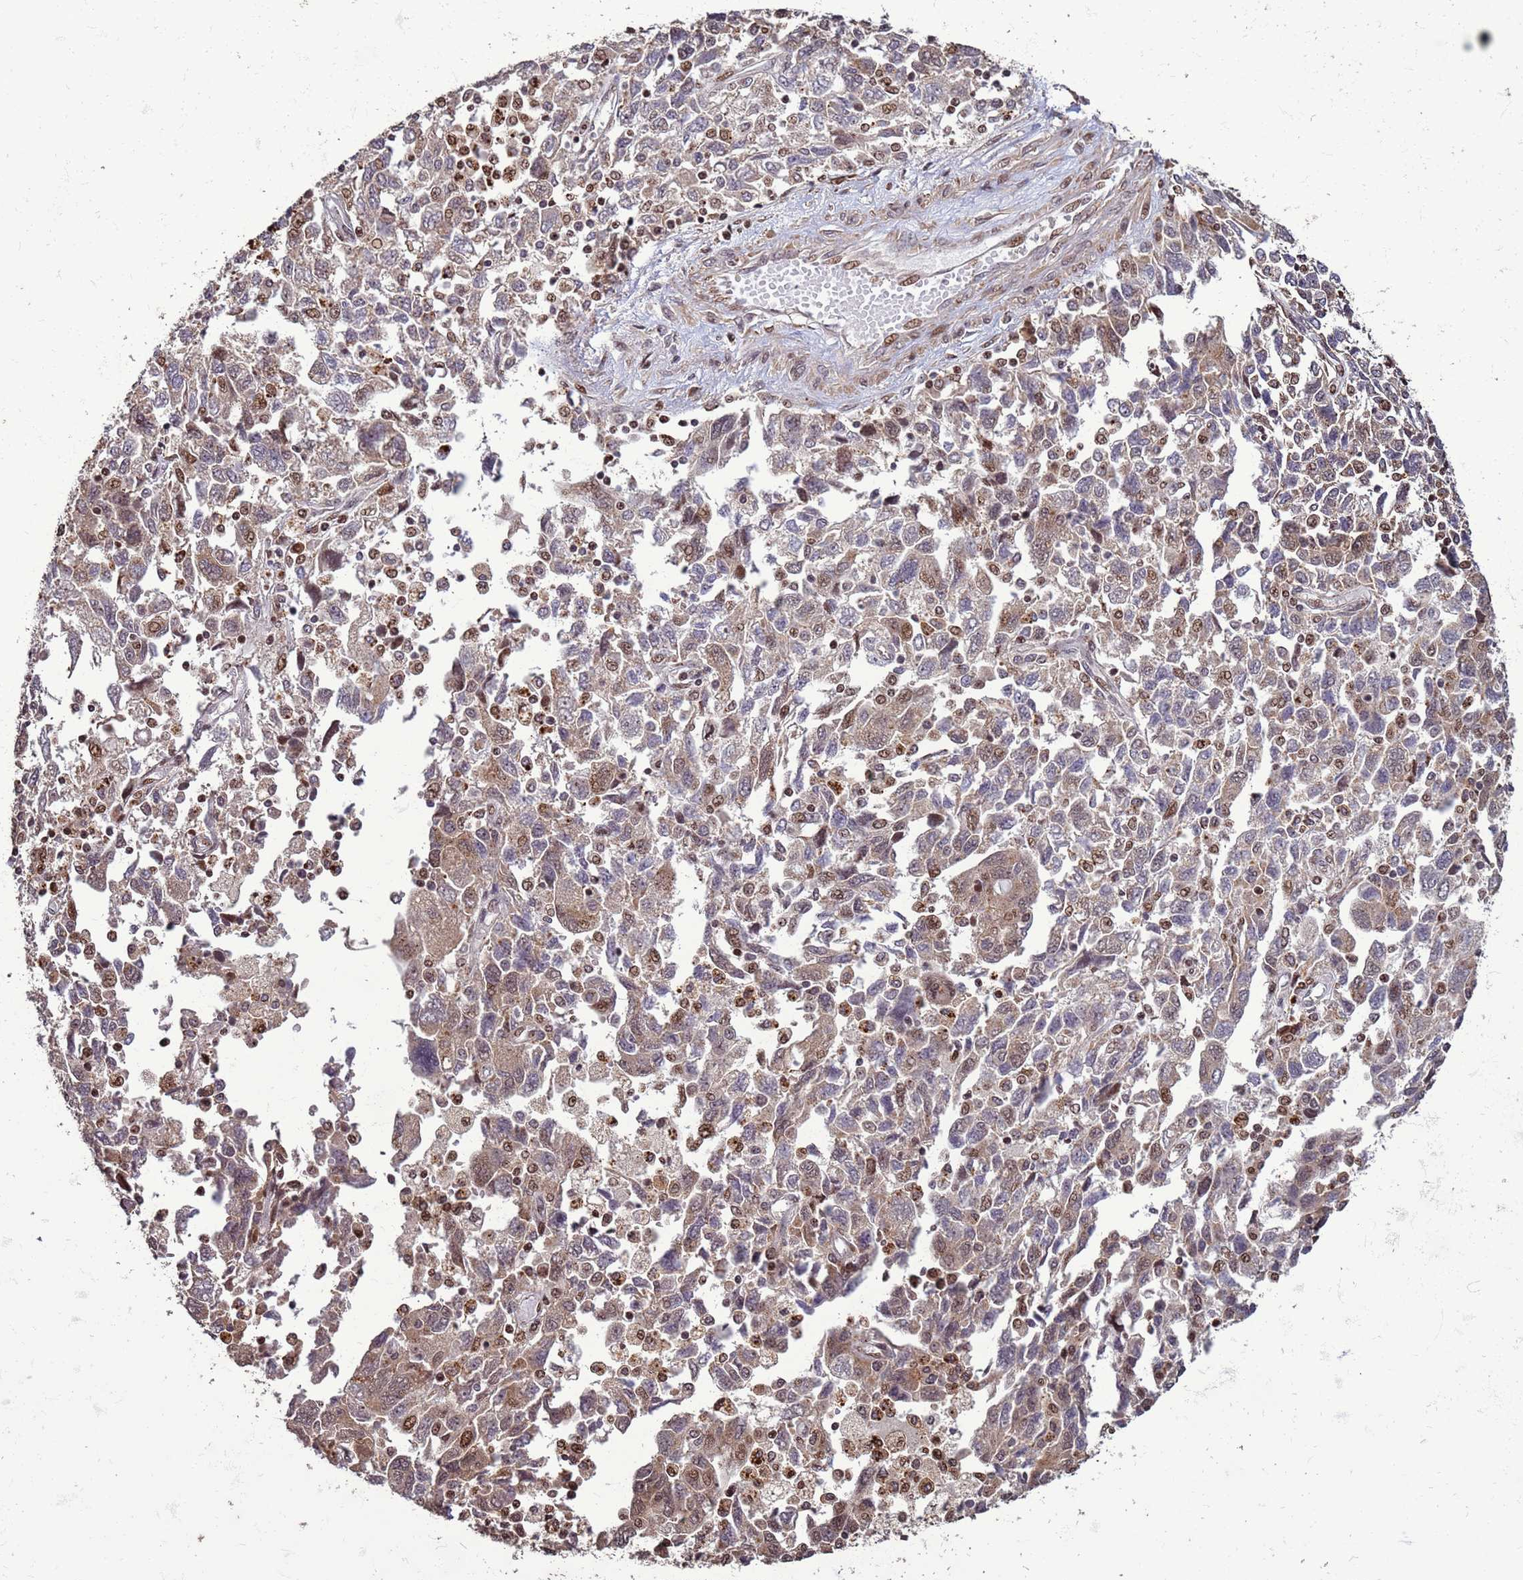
{"staining": {"intensity": "moderate", "quantity": "<25%", "location": "cytoplasmic/membranous,nuclear"}, "tissue": "ovarian cancer", "cell_type": "Tumor cells", "image_type": "cancer", "snomed": [{"axis": "morphology", "description": "Carcinoma, NOS"}, {"axis": "morphology", "description": "Cystadenocarcinoma, serous, NOS"}, {"axis": "topography", "description": "Ovary"}], "caption": "Moderate cytoplasmic/membranous and nuclear positivity is identified in about <25% of tumor cells in ovarian cancer.", "gene": "HGH1", "patient": {"sex": "female", "age": 69}}